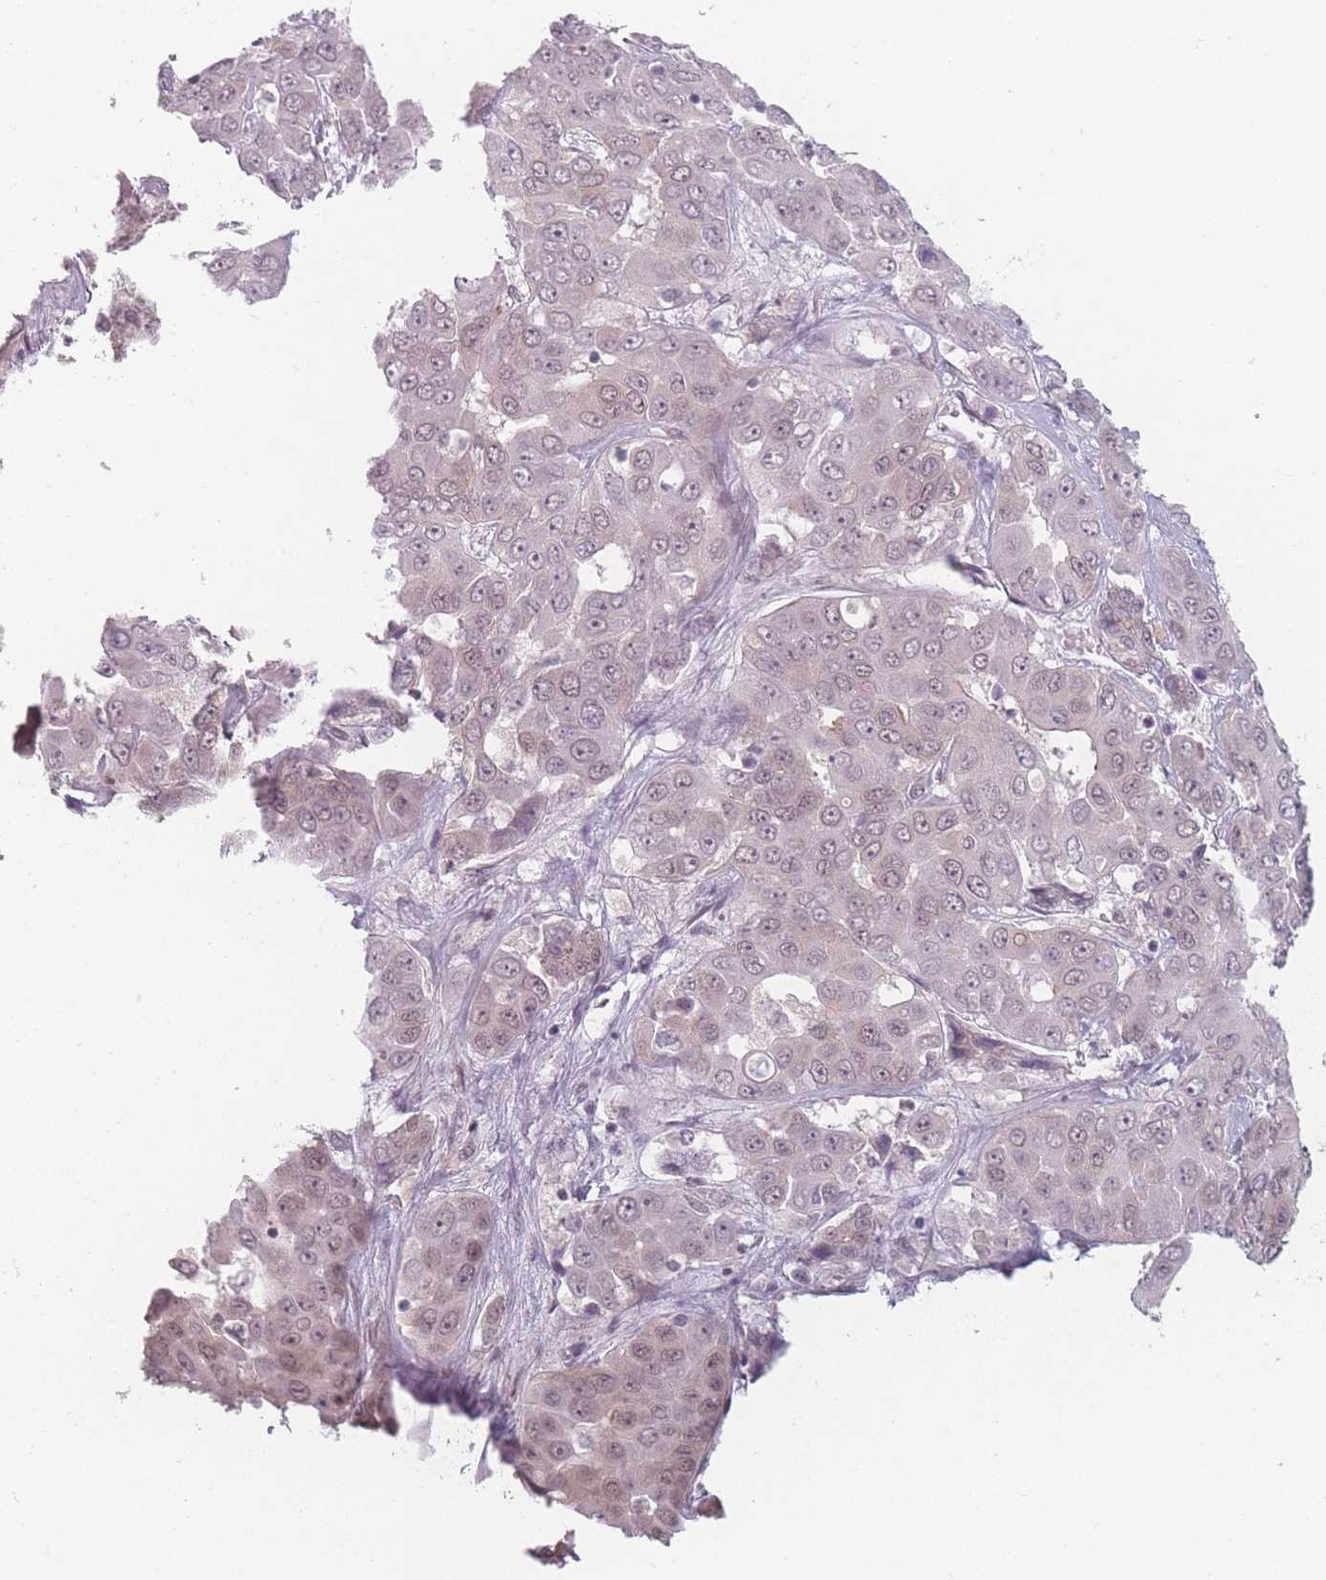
{"staining": {"intensity": "weak", "quantity": "25%-75%", "location": "nuclear"}, "tissue": "liver cancer", "cell_type": "Tumor cells", "image_type": "cancer", "snomed": [{"axis": "morphology", "description": "Cholangiocarcinoma"}, {"axis": "topography", "description": "Liver"}], "caption": "The photomicrograph shows a brown stain indicating the presence of a protein in the nuclear of tumor cells in cholangiocarcinoma (liver).", "gene": "ZC3H14", "patient": {"sex": "female", "age": 52}}